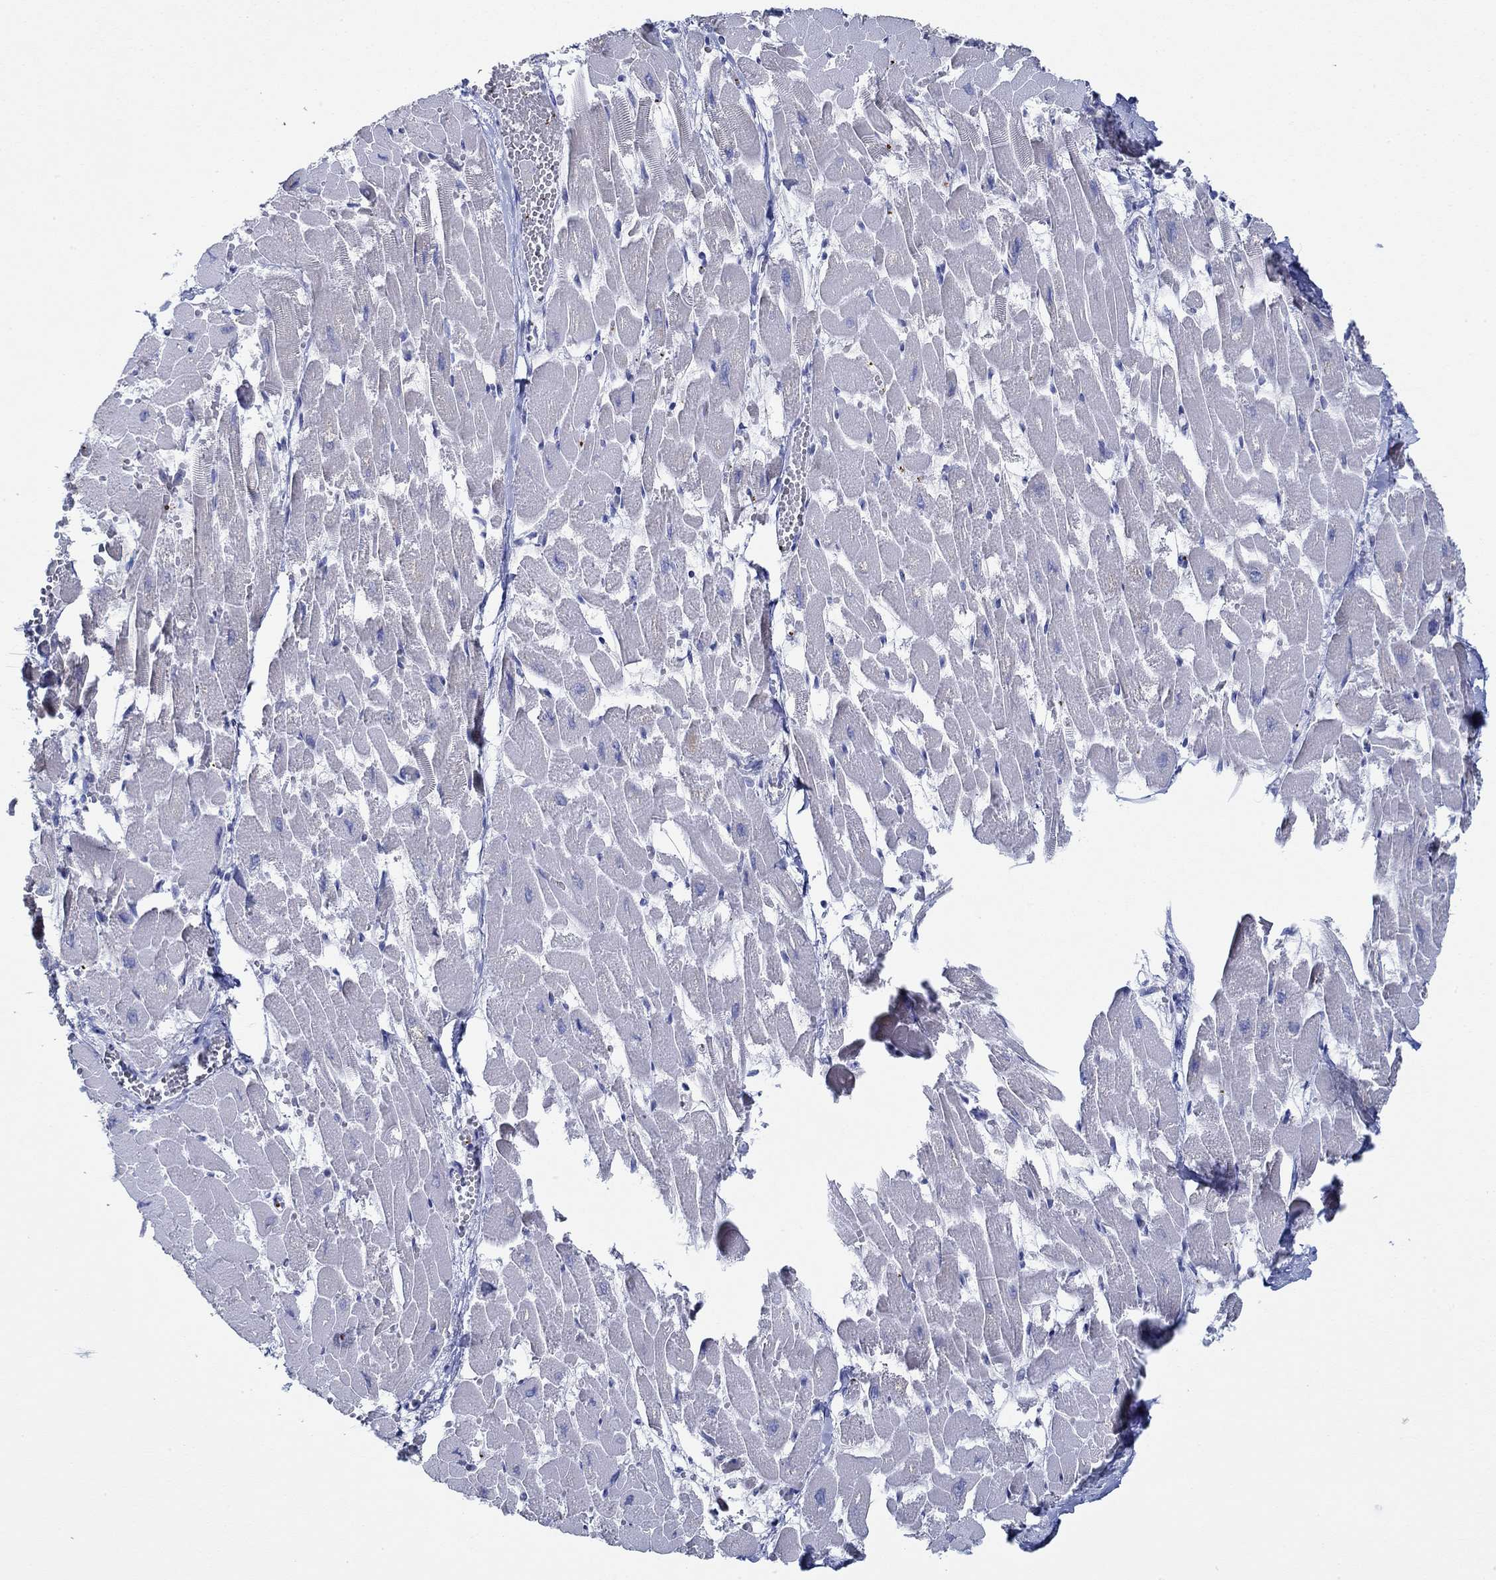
{"staining": {"intensity": "negative", "quantity": "none", "location": "none"}, "tissue": "heart muscle", "cell_type": "Cardiomyocytes", "image_type": "normal", "snomed": [{"axis": "morphology", "description": "Normal tissue, NOS"}, {"axis": "topography", "description": "Heart"}], "caption": "High power microscopy histopathology image of an immunohistochemistry (IHC) photomicrograph of normal heart muscle, revealing no significant positivity in cardiomyocytes.", "gene": "SLC27A3", "patient": {"sex": "female", "age": 52}}